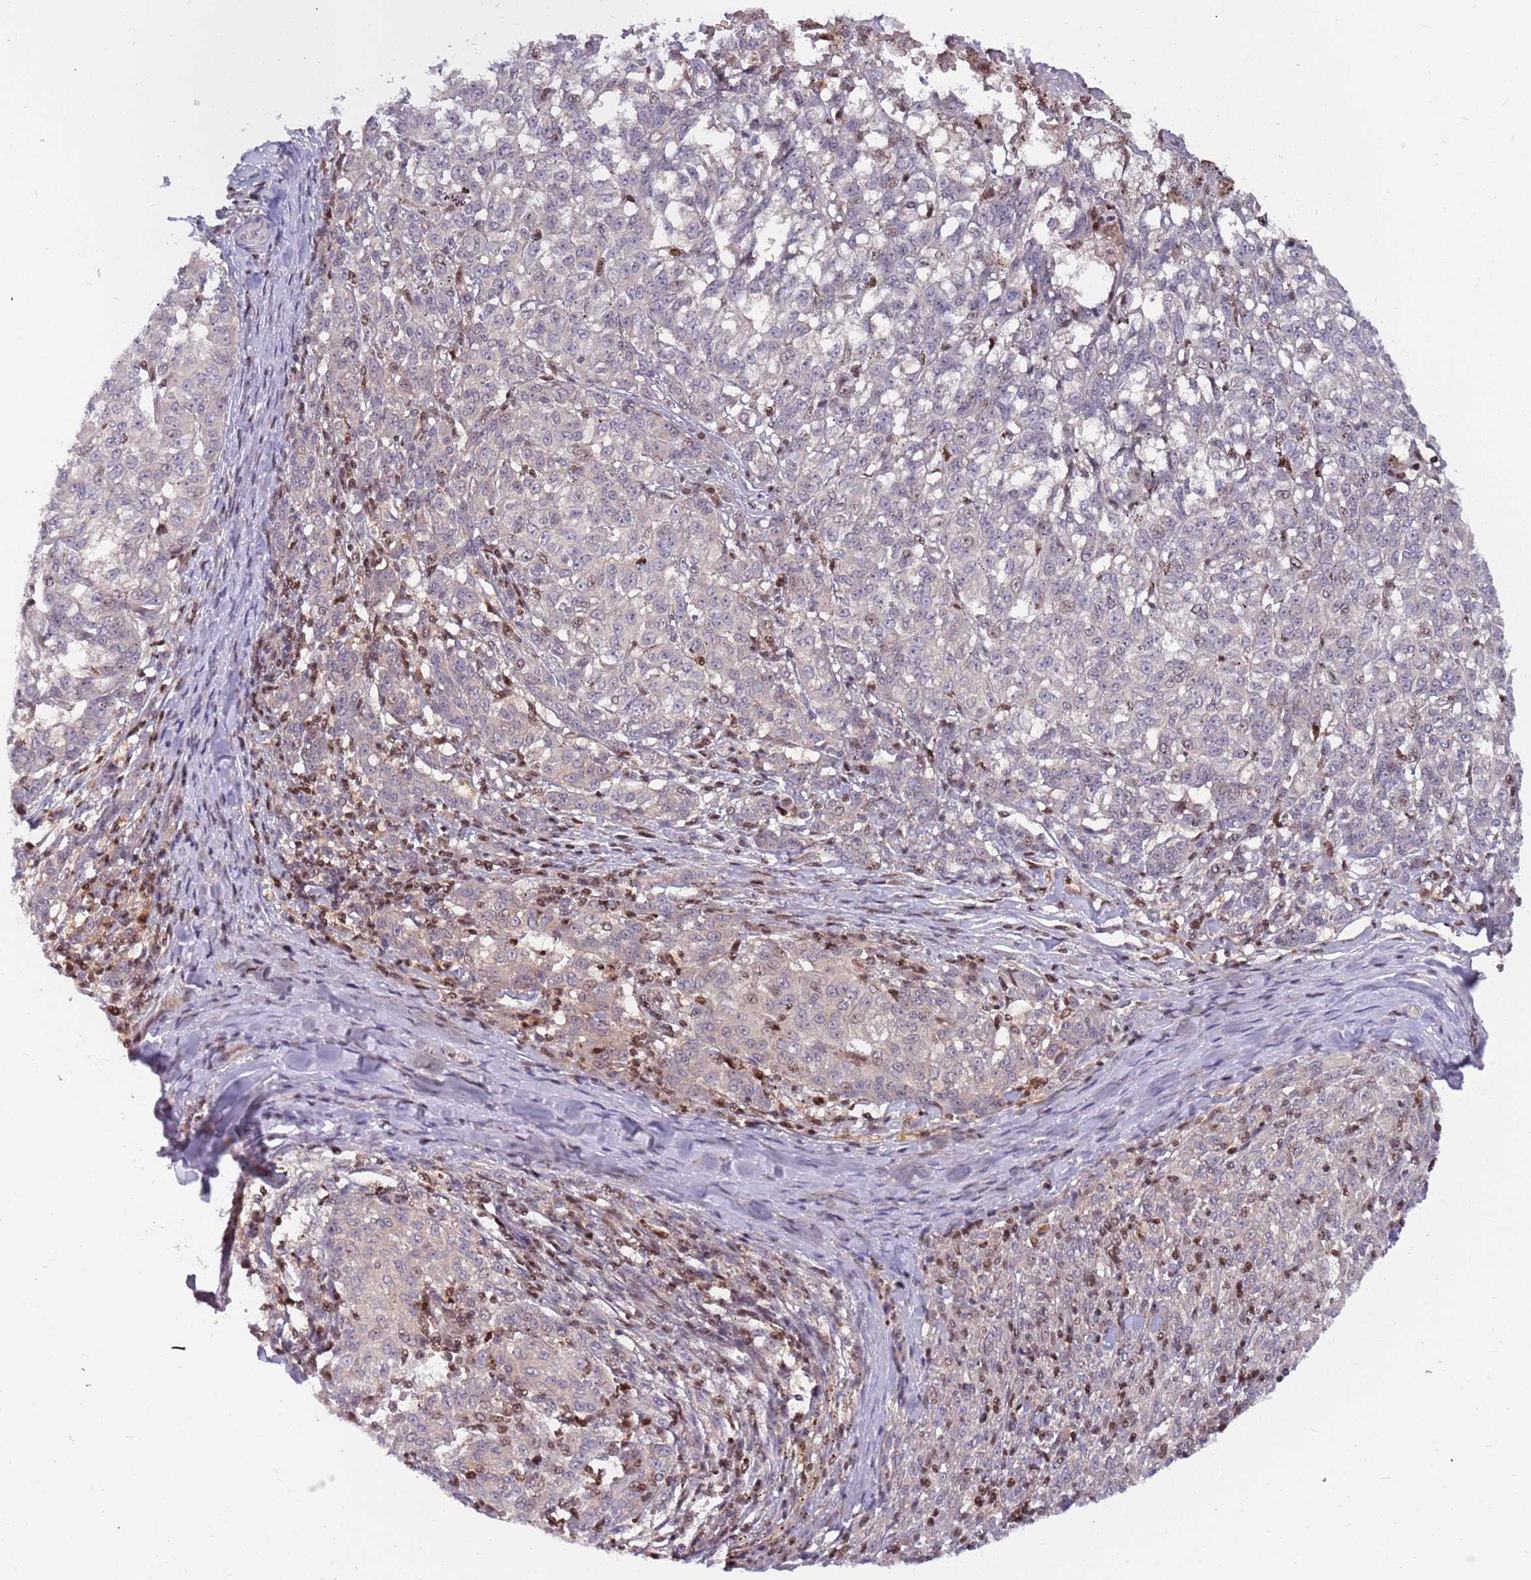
{"staining": {"intensity": "negative", "quantity": "none", "location": "none"}, "tissue": "melanoma", "cell_type": "Tumor cells", "image_type": "cancer", "snomed": [{"axis": "morphology", "description": "Malignant melanoma, NOS"}, {"axis": "topography", "description": "Skin"}], "caption": "Tumor cells are negative for protein expression in human malignant melanoma.", "gene": "ARHGEF5", "patient": {"sex": "female", "age": 72}}